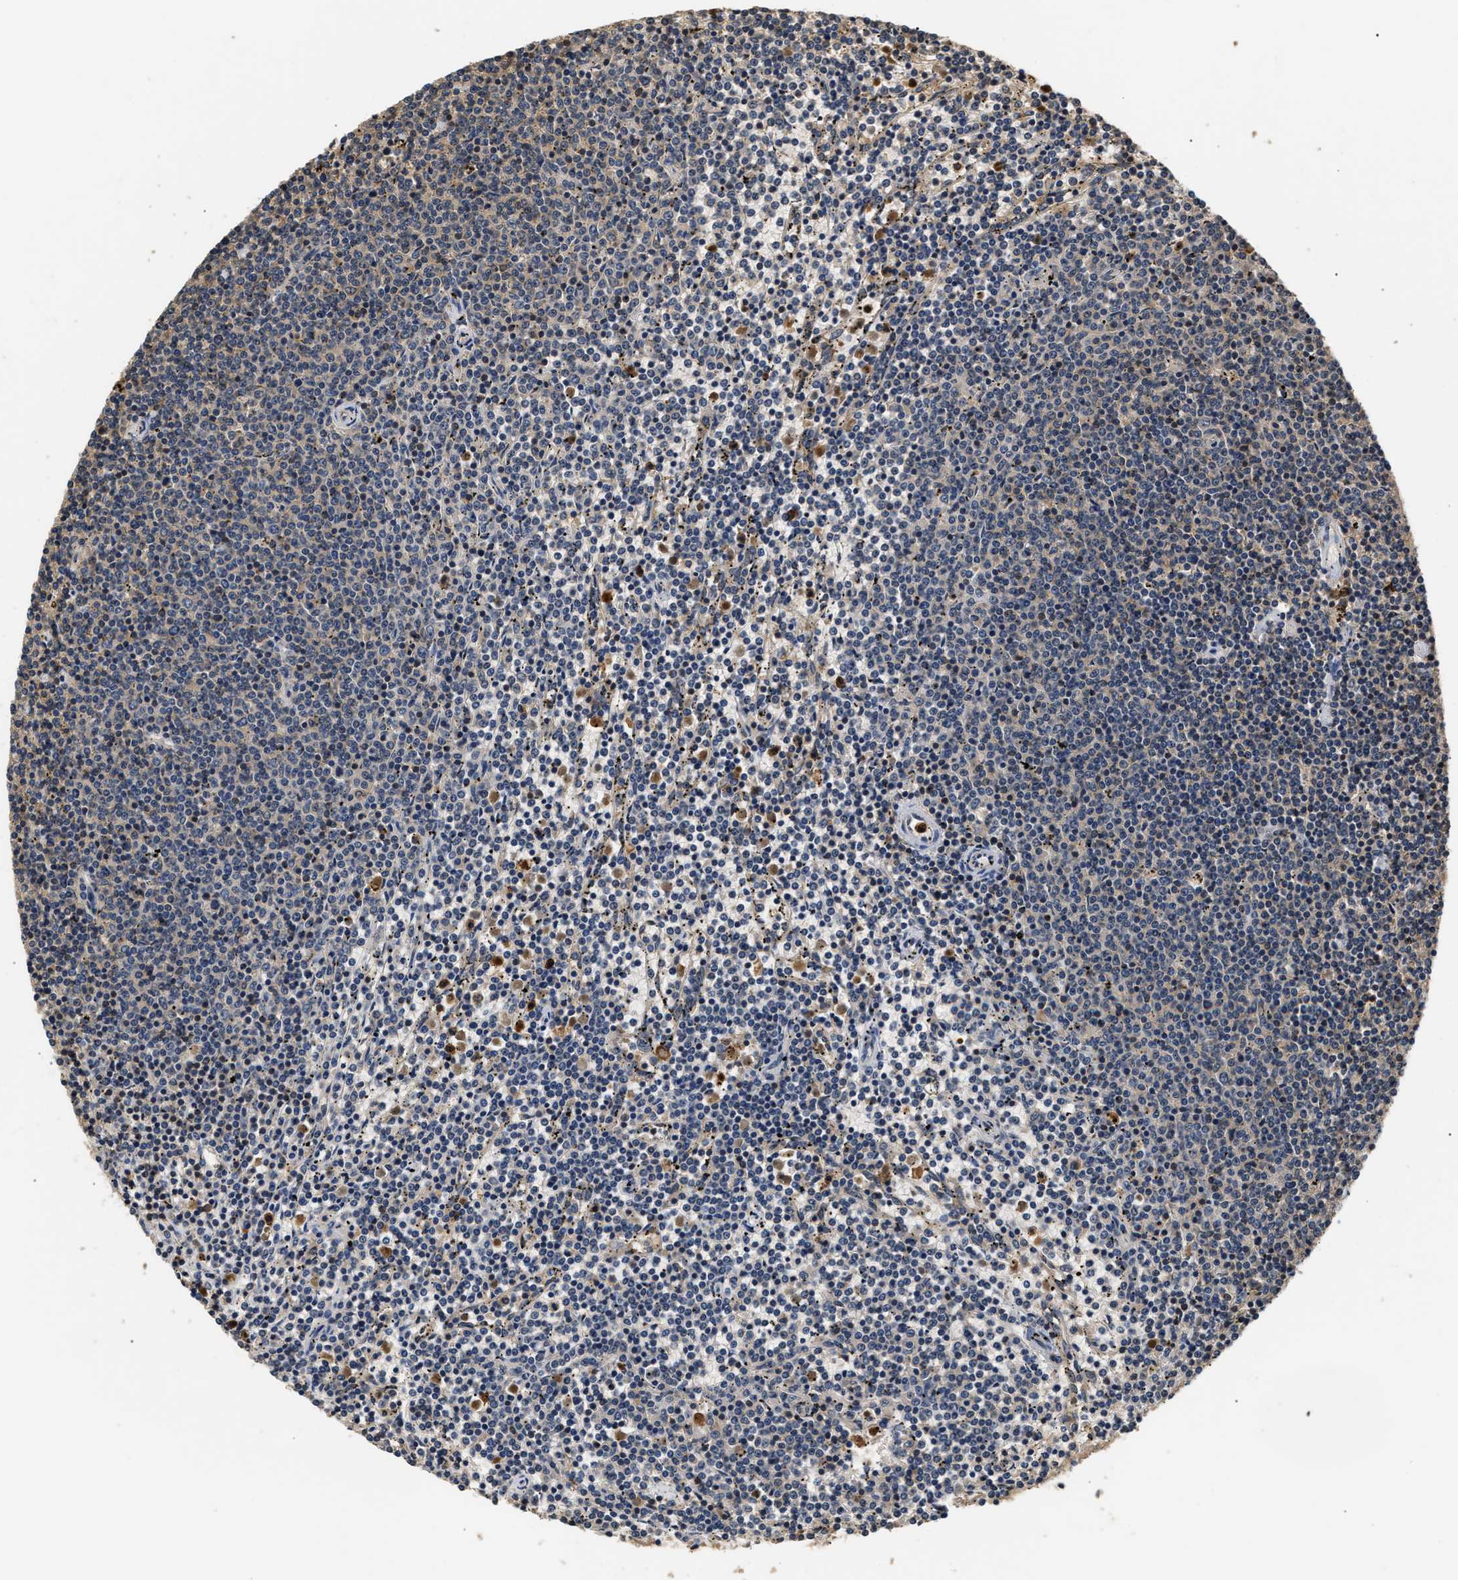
{"staining": {"intensity": "negative", "quantity": "none", "location": "none"}, "tissue": "lymphoma", "cell_type": "Tumor cells", "image_type": "cancer", "snomed": [{"axis": "morphology", "description": "Malignant lymphoma, non-Hodgkin's type, Low grade"}, {"axis": "topography", "description": "Spleen"}], "caption": "An image of human malignant lymphoma, non-Hodgkin's type (low-grade) is negative for staining in tumor cells.", "gene": "GPI", "patient": {"sex": "female", "age": 50}}